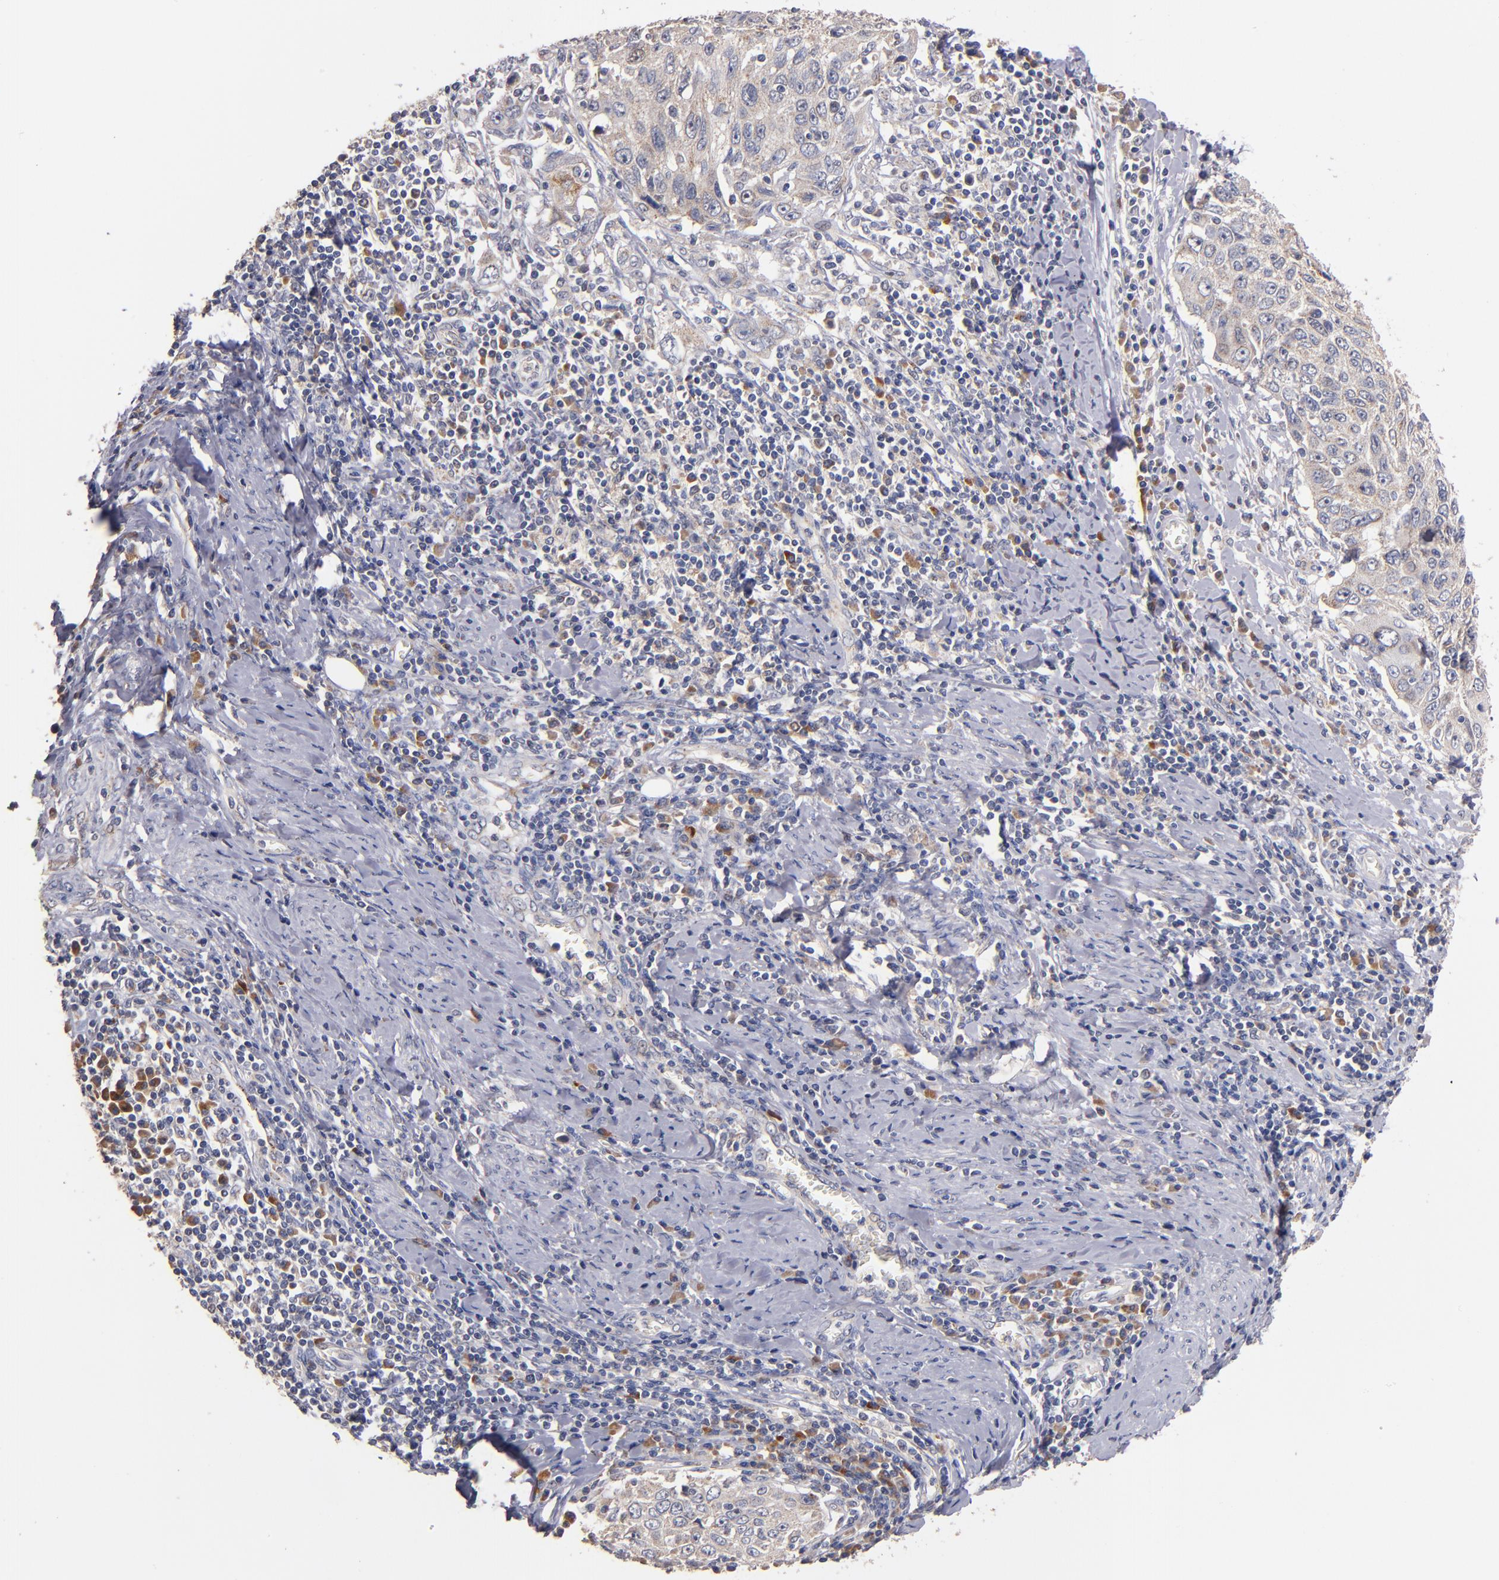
{"staining": {"intensity": "weak", "quantity": ">75%", "location": "cytoplasmic/membranous"}, "tissue": "cervical cancer", "cell_type": "Tumor cells", "image_type": "cancer", "snomed": [{"axis": "morphology", "description": "Squamous cell carcinoma, NOS"}, {"axis": "topography", "description": "Cervix"}], "caption": "Tumor cells reveal low levels of weak cytoplasmic/membranous expression in about >75% of cells in human cervical squamous cell carcinoma.", "gene": "DIABLO", "patient": {"sex": "female", "age": 53}}